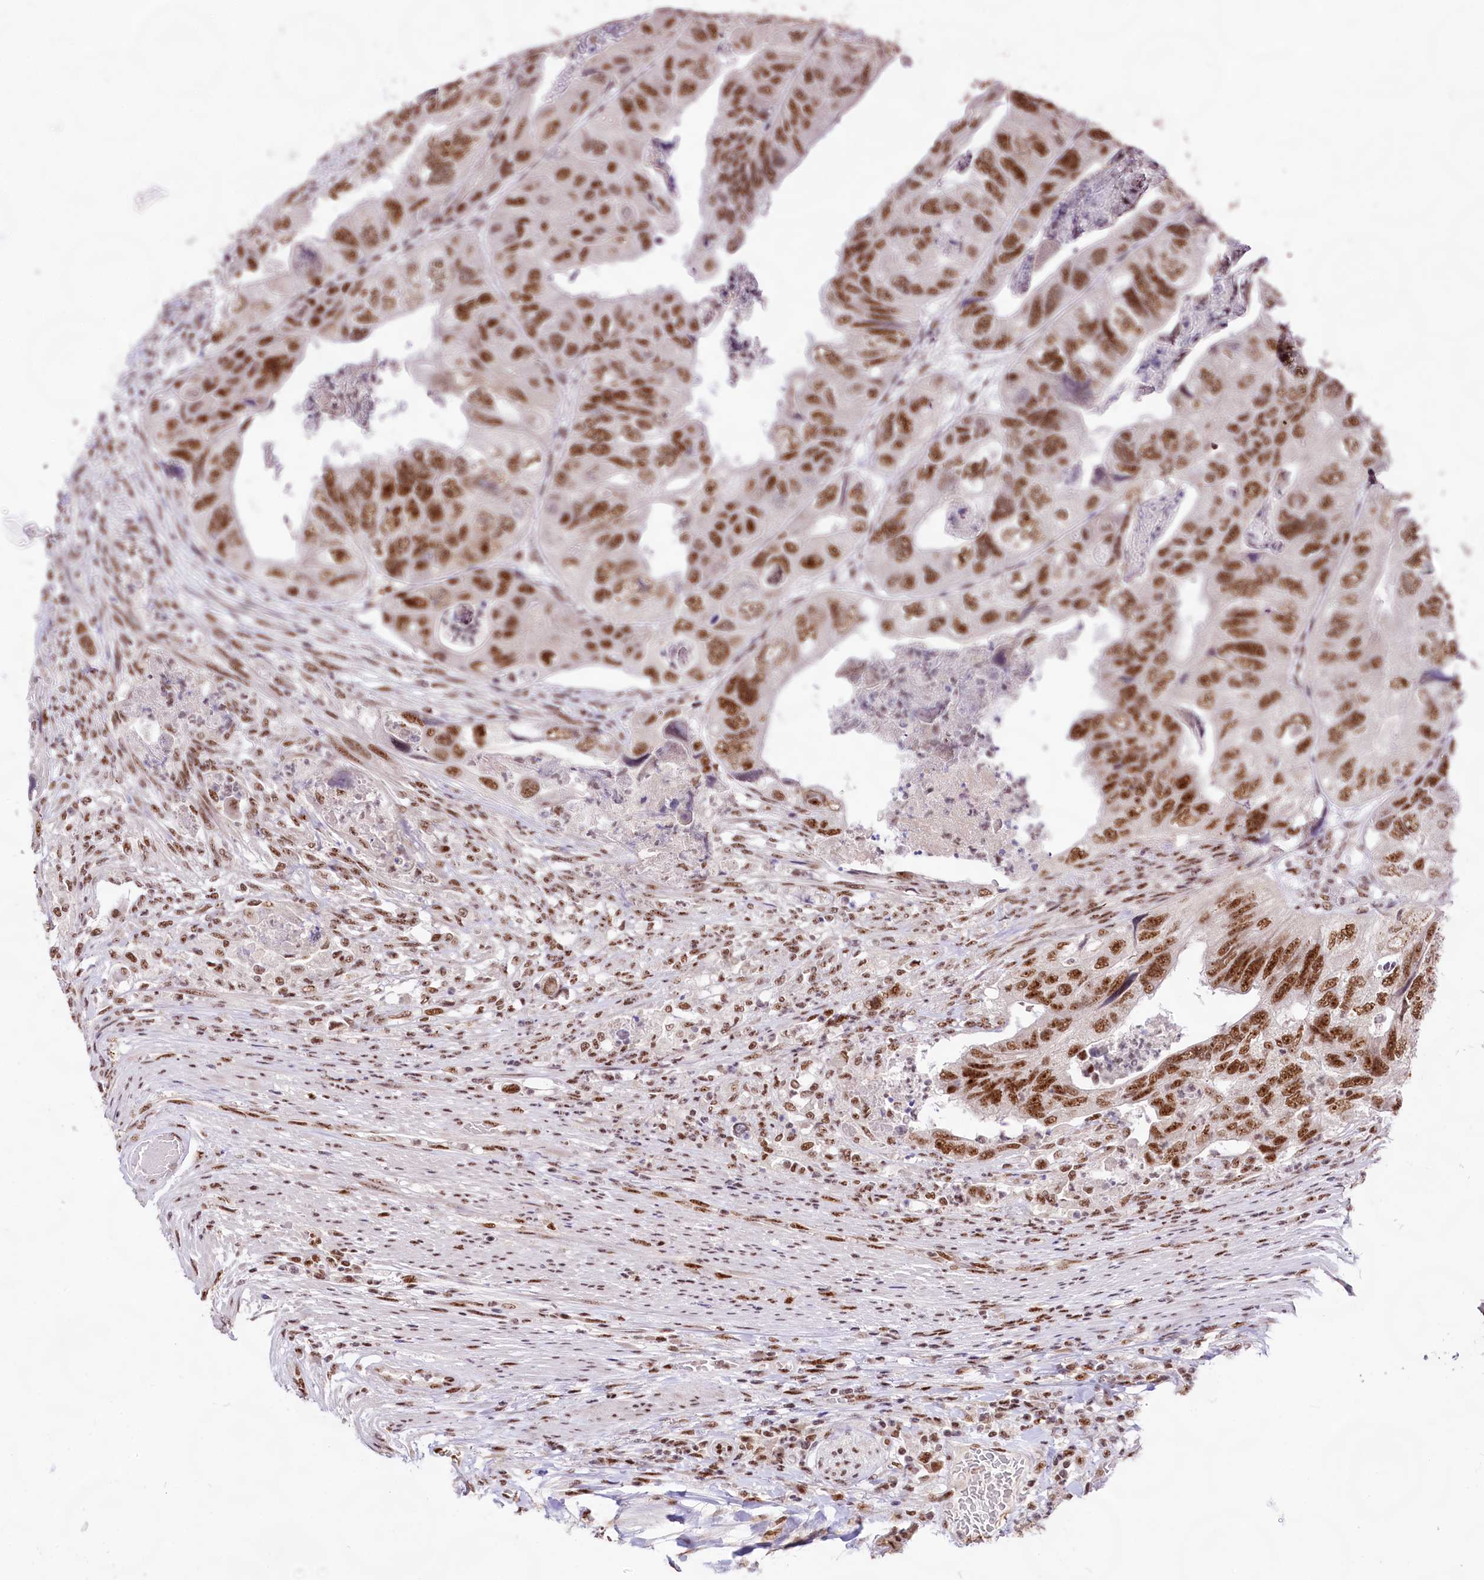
{"staining": {"intensity": "strong", "quantity": ">75%", "location": "nuclear"}, "tissue": "colorectal cancer", "cell_type": "Tumor cells", "image_type": "cancer", "snomed": [{"axis": "morphology", "description": "Adenocarcinoma, NOS"}, {"axis": "topography", "description": "Rectum"}], "caption": "Immunohistochemistry (IHC) of colorectal cancer (adenocarcinoma) reveals high levels of strong nuclear positivity in approximately >75% of tumor cells. (Stains: DAB in brown, nuclei in blue, Microscopy: brightfield microscopy at high magnification).", "gene": "HIRA", "patient": {"sex": "male", "age": 63}}